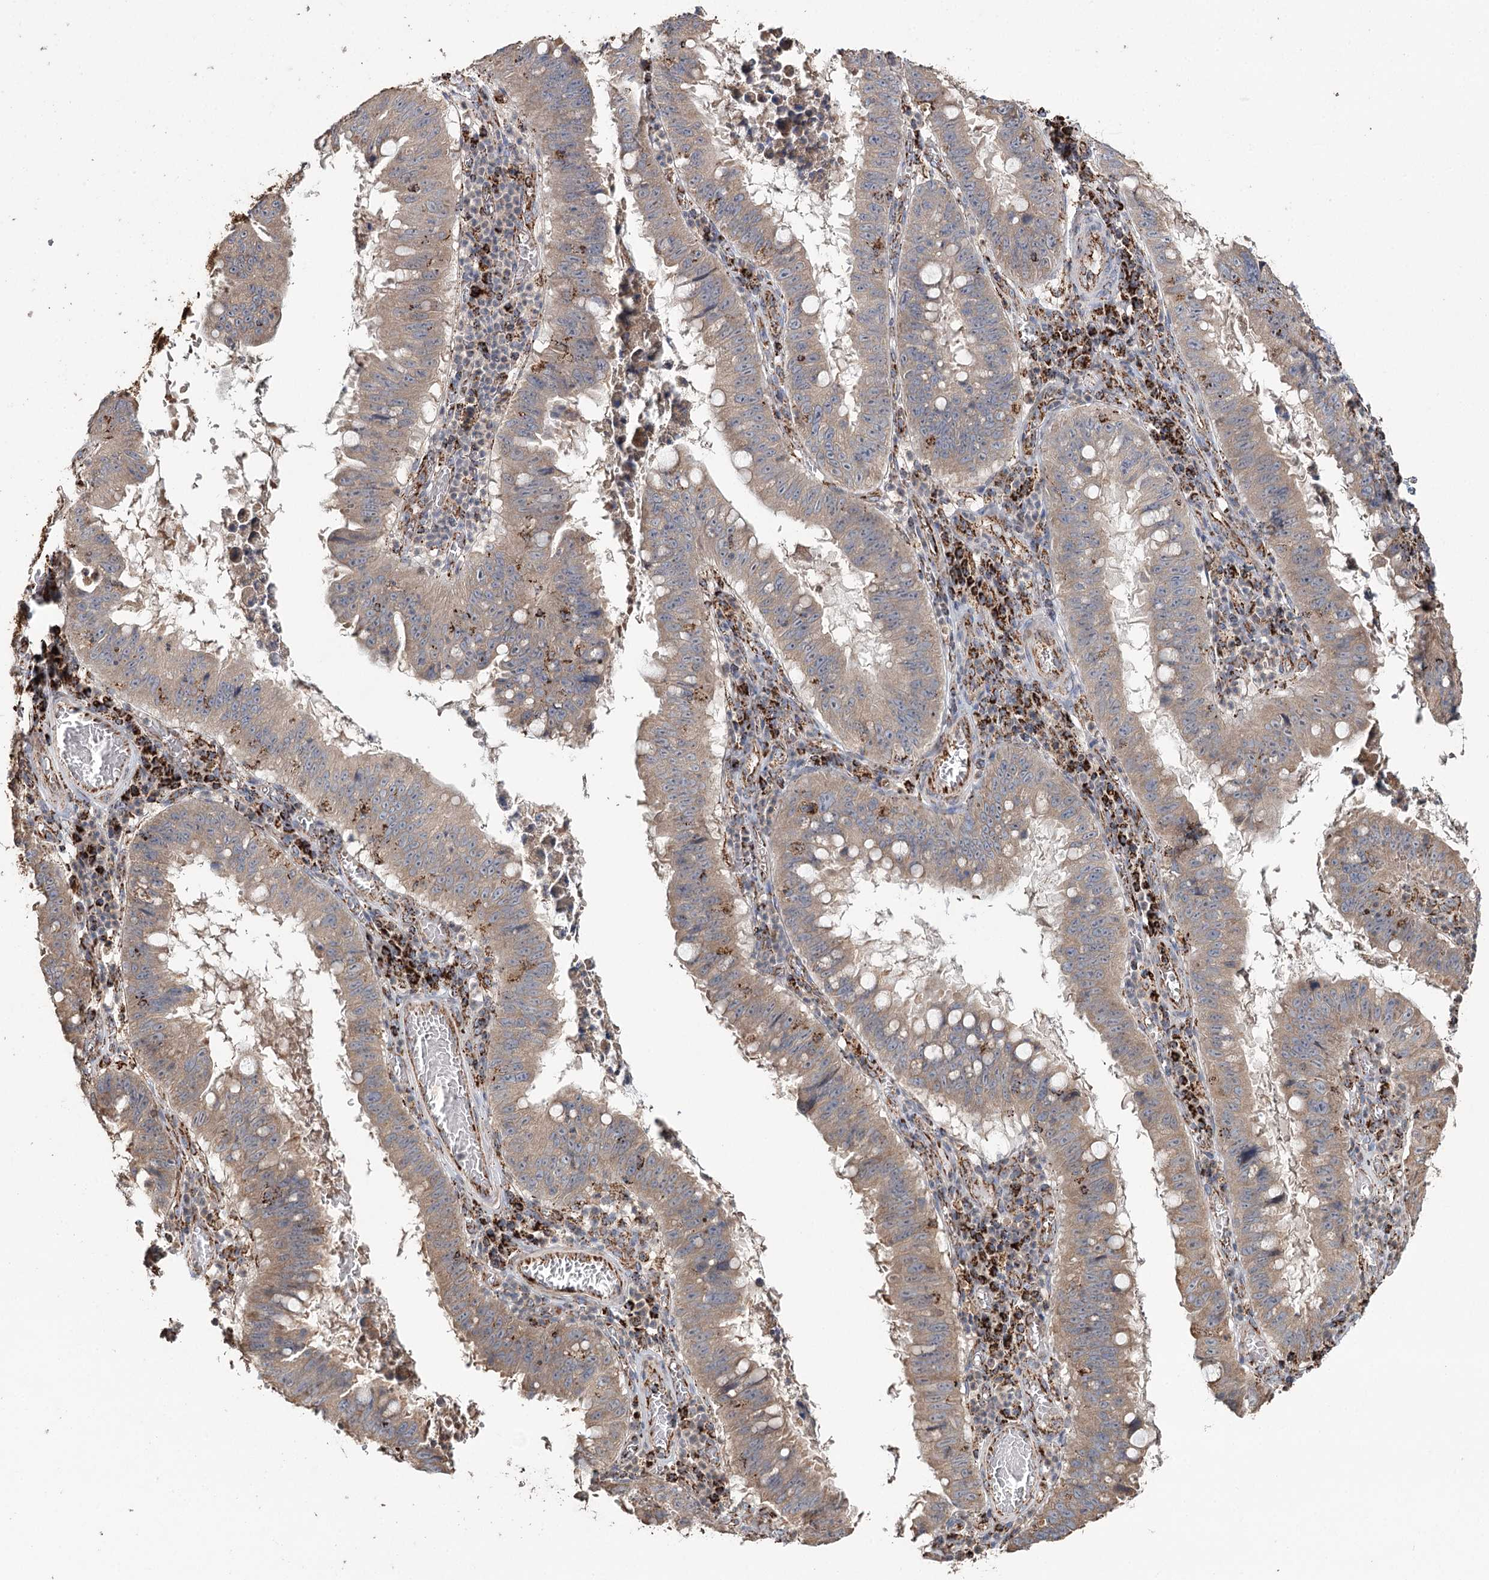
{"staining": {"intensity": "moderate", "quantity": "<25%", "location": "cytoplasmic/membranous"}, "tissue": "stomach cancer", "cell_type": "Tumor cells", "image_type": "cancer", "snomed": [{"axis": "morphology", "description": "Adenocarcinoma, NOS"}, {"axis": "topography", "description": "Stomach"}], "caption": "DAB (3,3'-diaminobenzidine) immunohistochemical staining of stomach cancer demonstrates moderate cytoplasmic/membranous protein staining in about <25% of tumor cells.", "gene": "APH1A", "patient": {"sex": "male", "age": 59}}